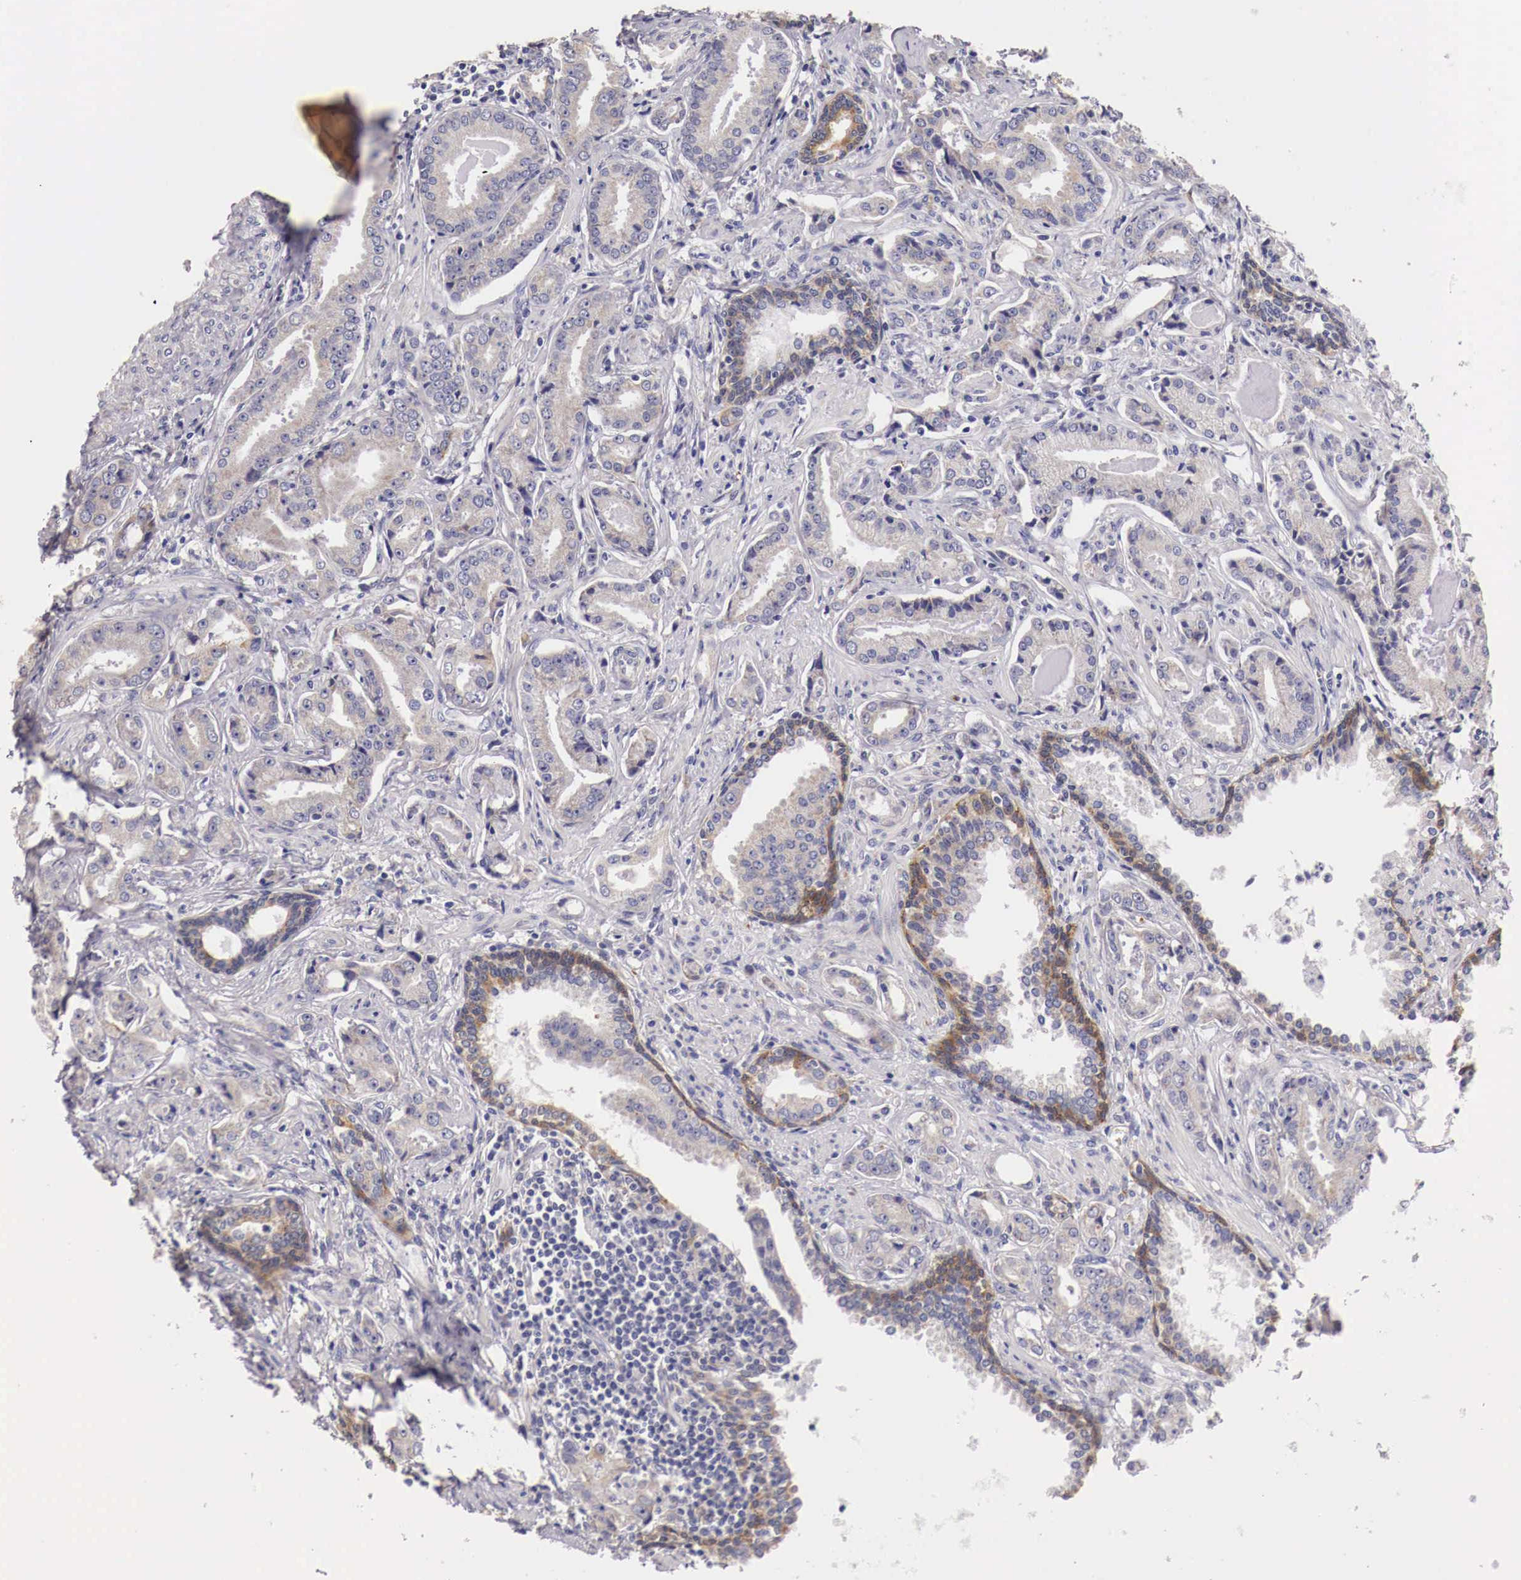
{"staining": {"intensity": "weak", "quantity": "25%-75%", "location": "cytoplasmic/membranous"}, "tissue": "prostate cancer", "cell_type": "Tumor cells", "image_type": "cancer", "snomed": [{"axis": "morphology", "description": "Adenocarcinoma, Low grade"}, {"axis": "topography", "description": "Prostate"}], "caption": "Immunohistochemistry (IHC) image of neoplastic tissue: prostate cancer (low-grade adenocarcinoma) stained using immunohistochemistry (IHC) displays low levels of weak protein expression localized specifically in the cytoplasmic/membranous of tumor cells, appearing as a cytoplasmic/membranous brown color.", "gene": "NREP", "patient": {"sex": "male", "age": 65}}